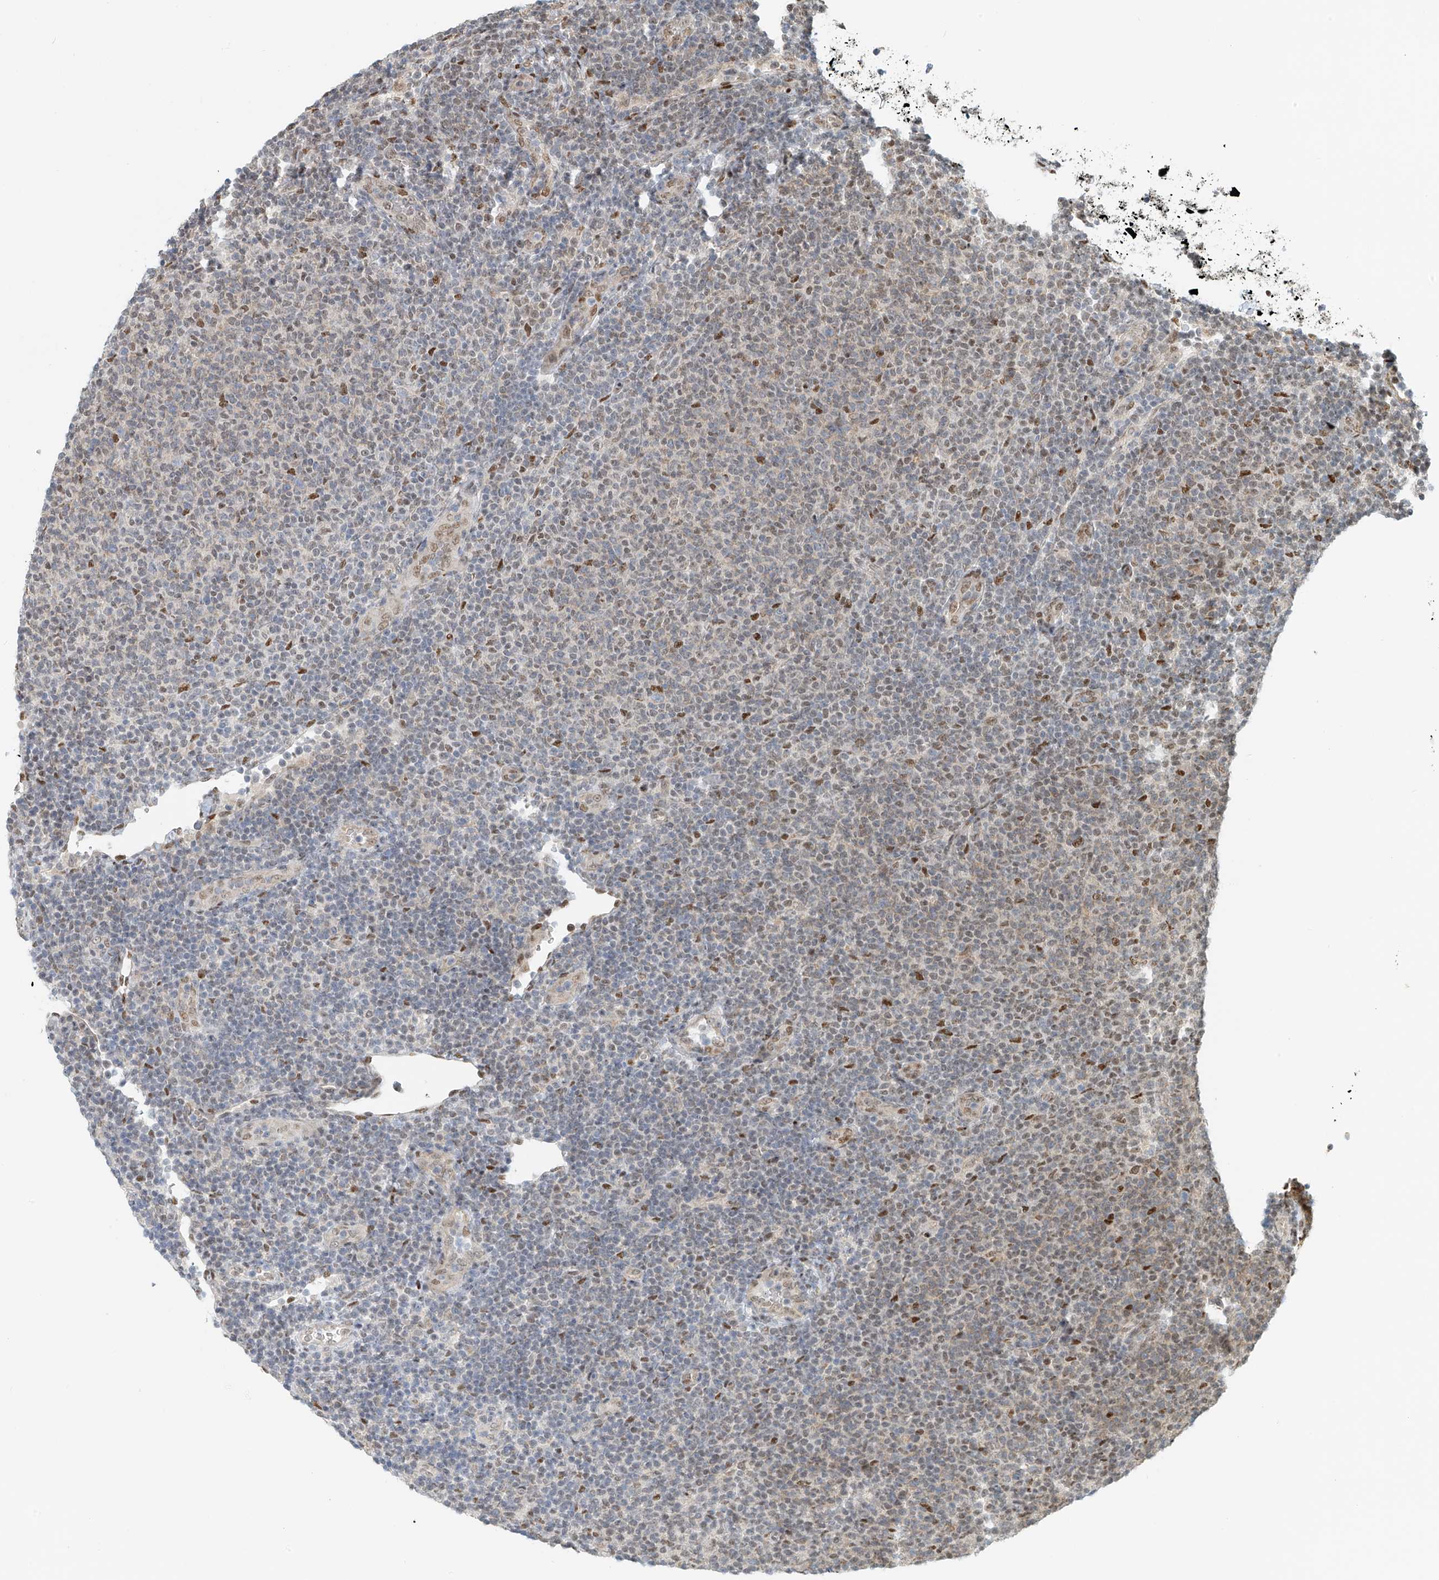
{"staining": {"intensity": "weak", "quantity": "<25%", "location": "nuclear"}, "tissue": "lymphoma", "cell_type": "Tumor cells", "image_type": "cancer", "snomed": [{"axis": "morphology", "description": "Malignant lymphoma, non-Hodgkin's type, Low grade"}, {"axis": "topography", "description": "Lymph node"}], "caption": "DAB immunohistochemical staining of human low-grade malignant lymphoma, non-Hodgkin's type reveals no significant positivity in tumor cells.", "gene": "ZNF514", "patient": {"sex": "male", "age": 66}}